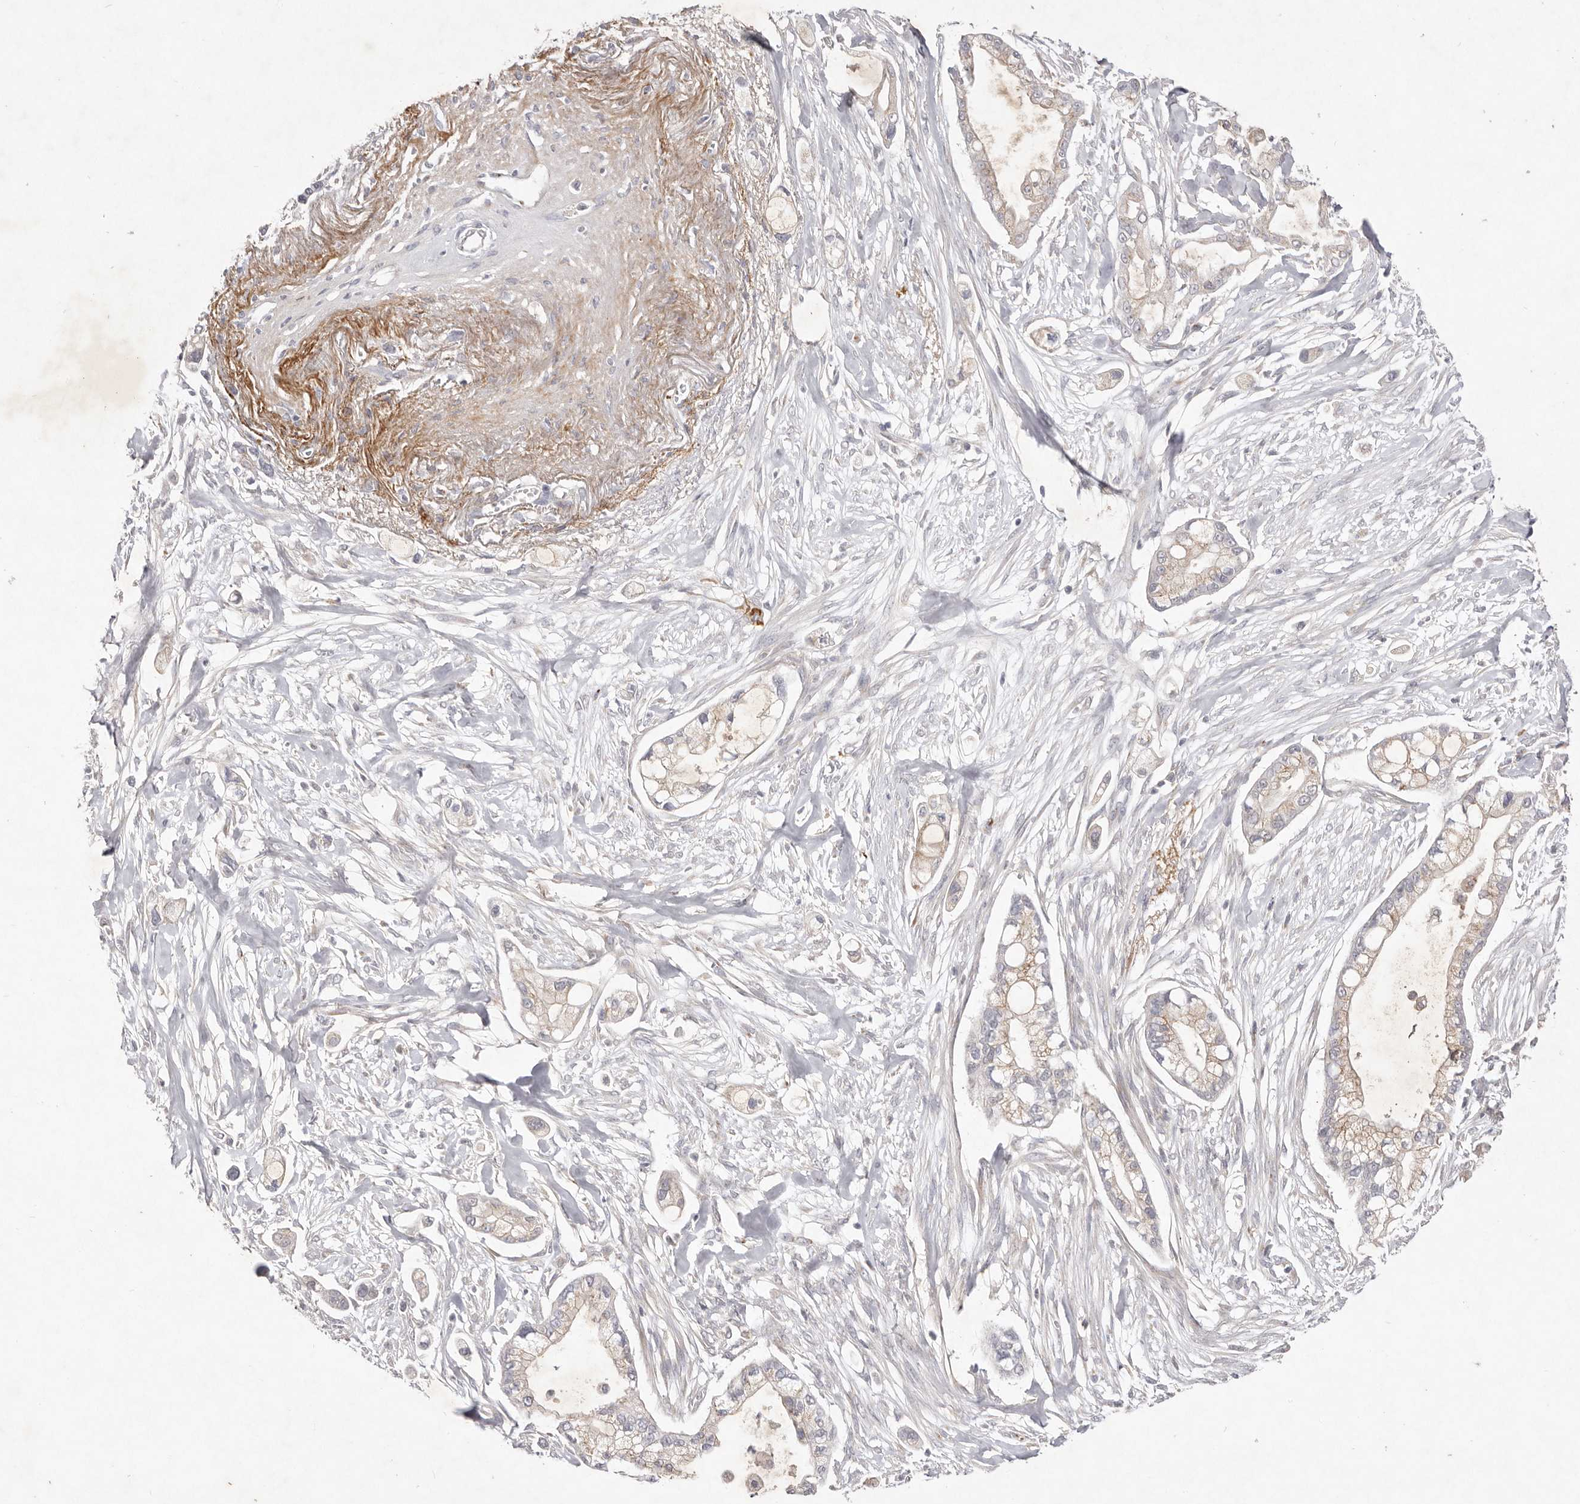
{"staining": {"intensity": "weak", "quantity": ">75%", "location": "cytoplasmic/membranous"}, "tissue": "pancreatic cancer", "cell_type": "Tumor cells", "image_type": "cancer", "snomed": [{"axis": "morphology", "description": "Adenocarcinoma, NOS"}, {"axis": "topography", "description": "Pancreas"}], "caption": "Protein staining of pancreatic cancer tissue displays weak cytoplasmic/membranous positivity in about >75% of tumor cells.", "gene": "USP24", "patient": {"sex": "male", "age": 68}}